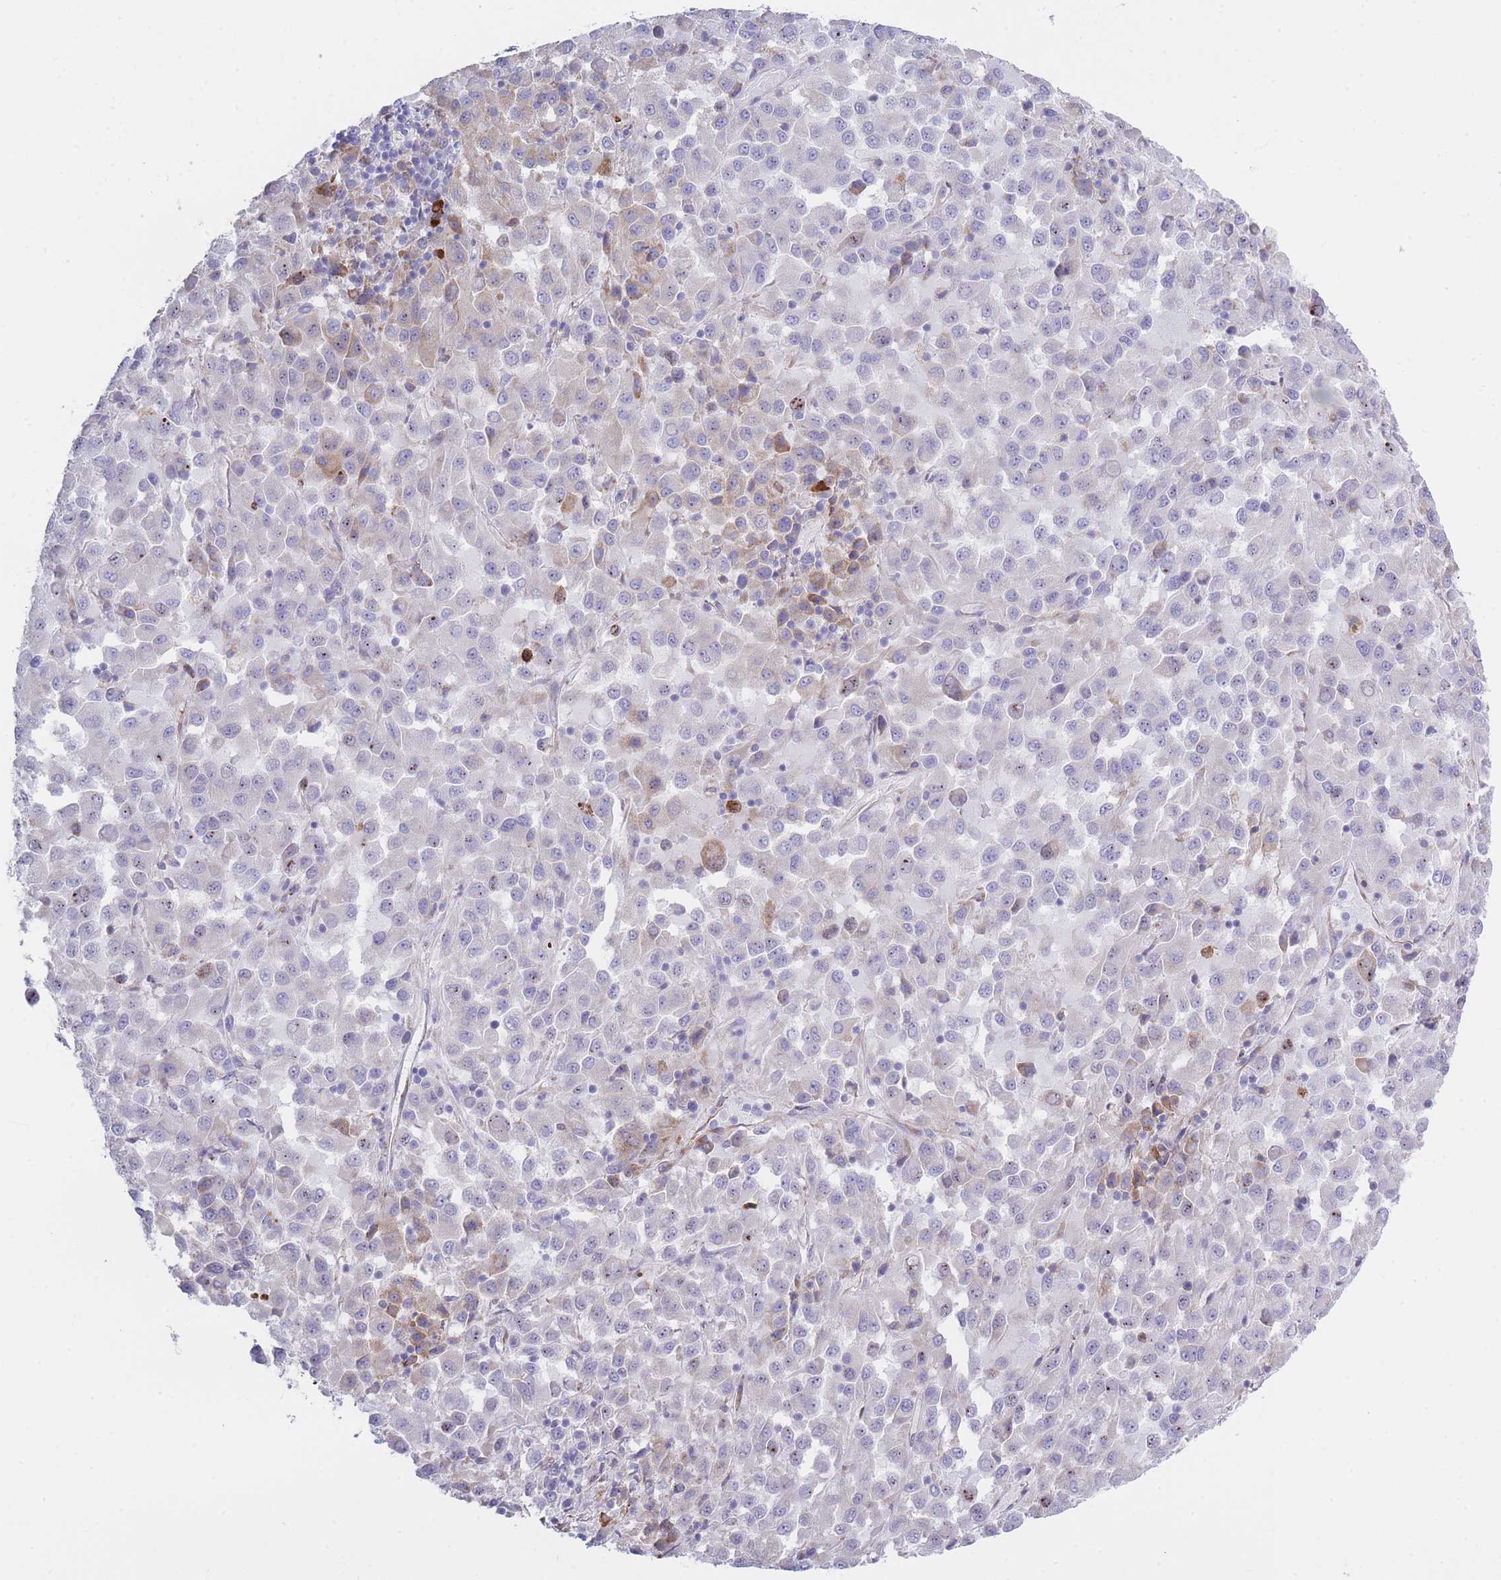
{"staining": {"intensity": "negative", "quantity": "none", "location": "none"}, "tissue": "melanoma", "cell_type": "Tumor cells", "image_type": "cancer", "snomed": [{"axis": "morphology", "description": "Malignant melanoma, Metastatic site"}, {"axis": "topography", "description": "Lung"}], "caption": "Tumor cells are negative for brown protein staining in melanoma.", "gene": "XKR8", "patient": {"sex": "male", "age": 64}}